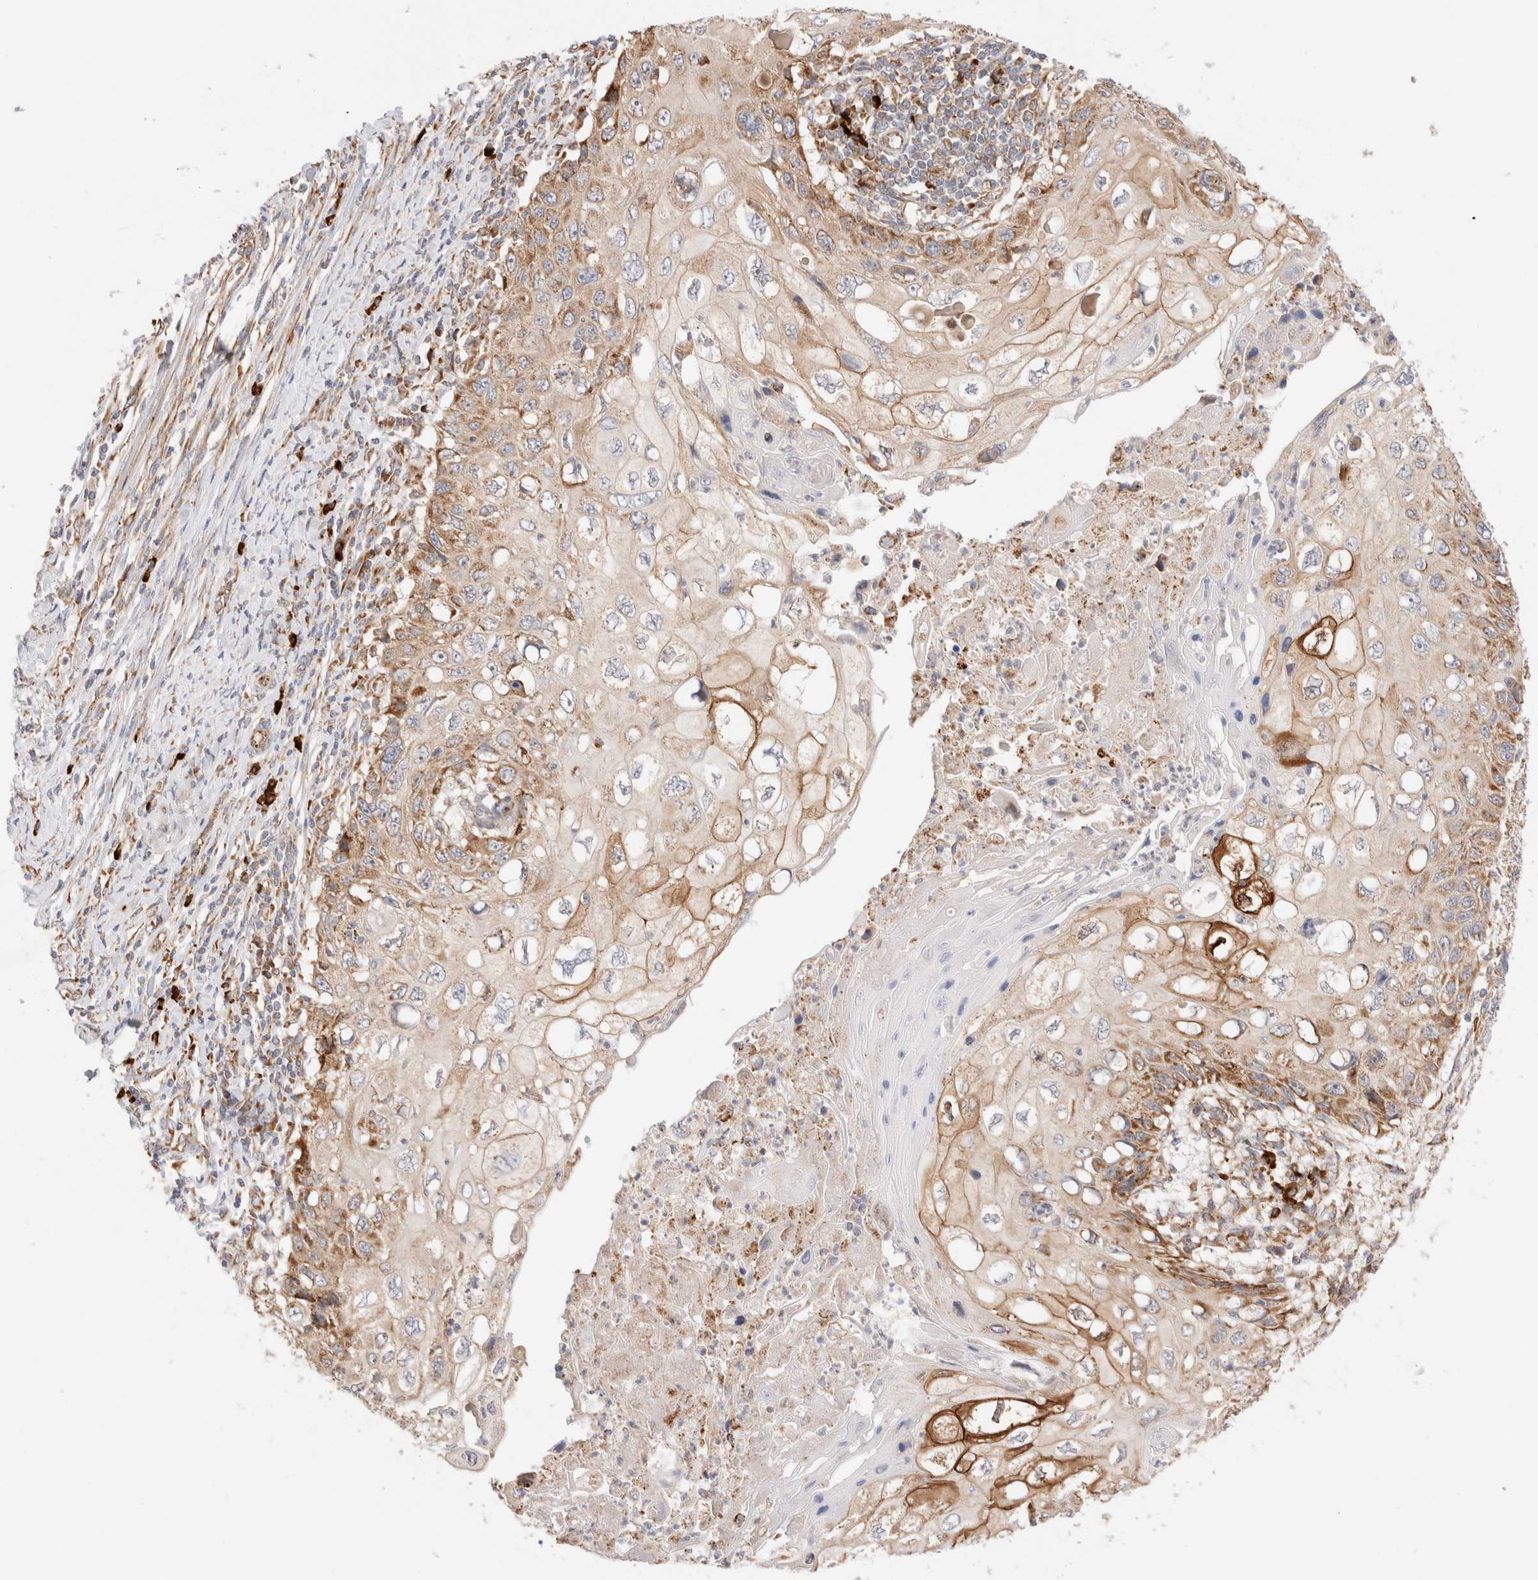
{"staining": {"intensity": "moderate", "quantity": ">75%", "location": "cytoplasmic/membranous"}, "tissue": "cervical cancer", "cell_type": "Tumor cells", "image_type": "cancer", "snomed": [{"axis": "morphology", "description": "Squamous cell carcinoma, NOS"}, {"axis": "topography", "description": "Cervix"}], "caption": "Cervical cancer stained for a protein (brown) demonstrates moderate cytoplasmic/membranous positive positivity in approximately >75% of tumor cells.", "gene": "UTS2B", "patient": {"sex": "female", "age": 70}}